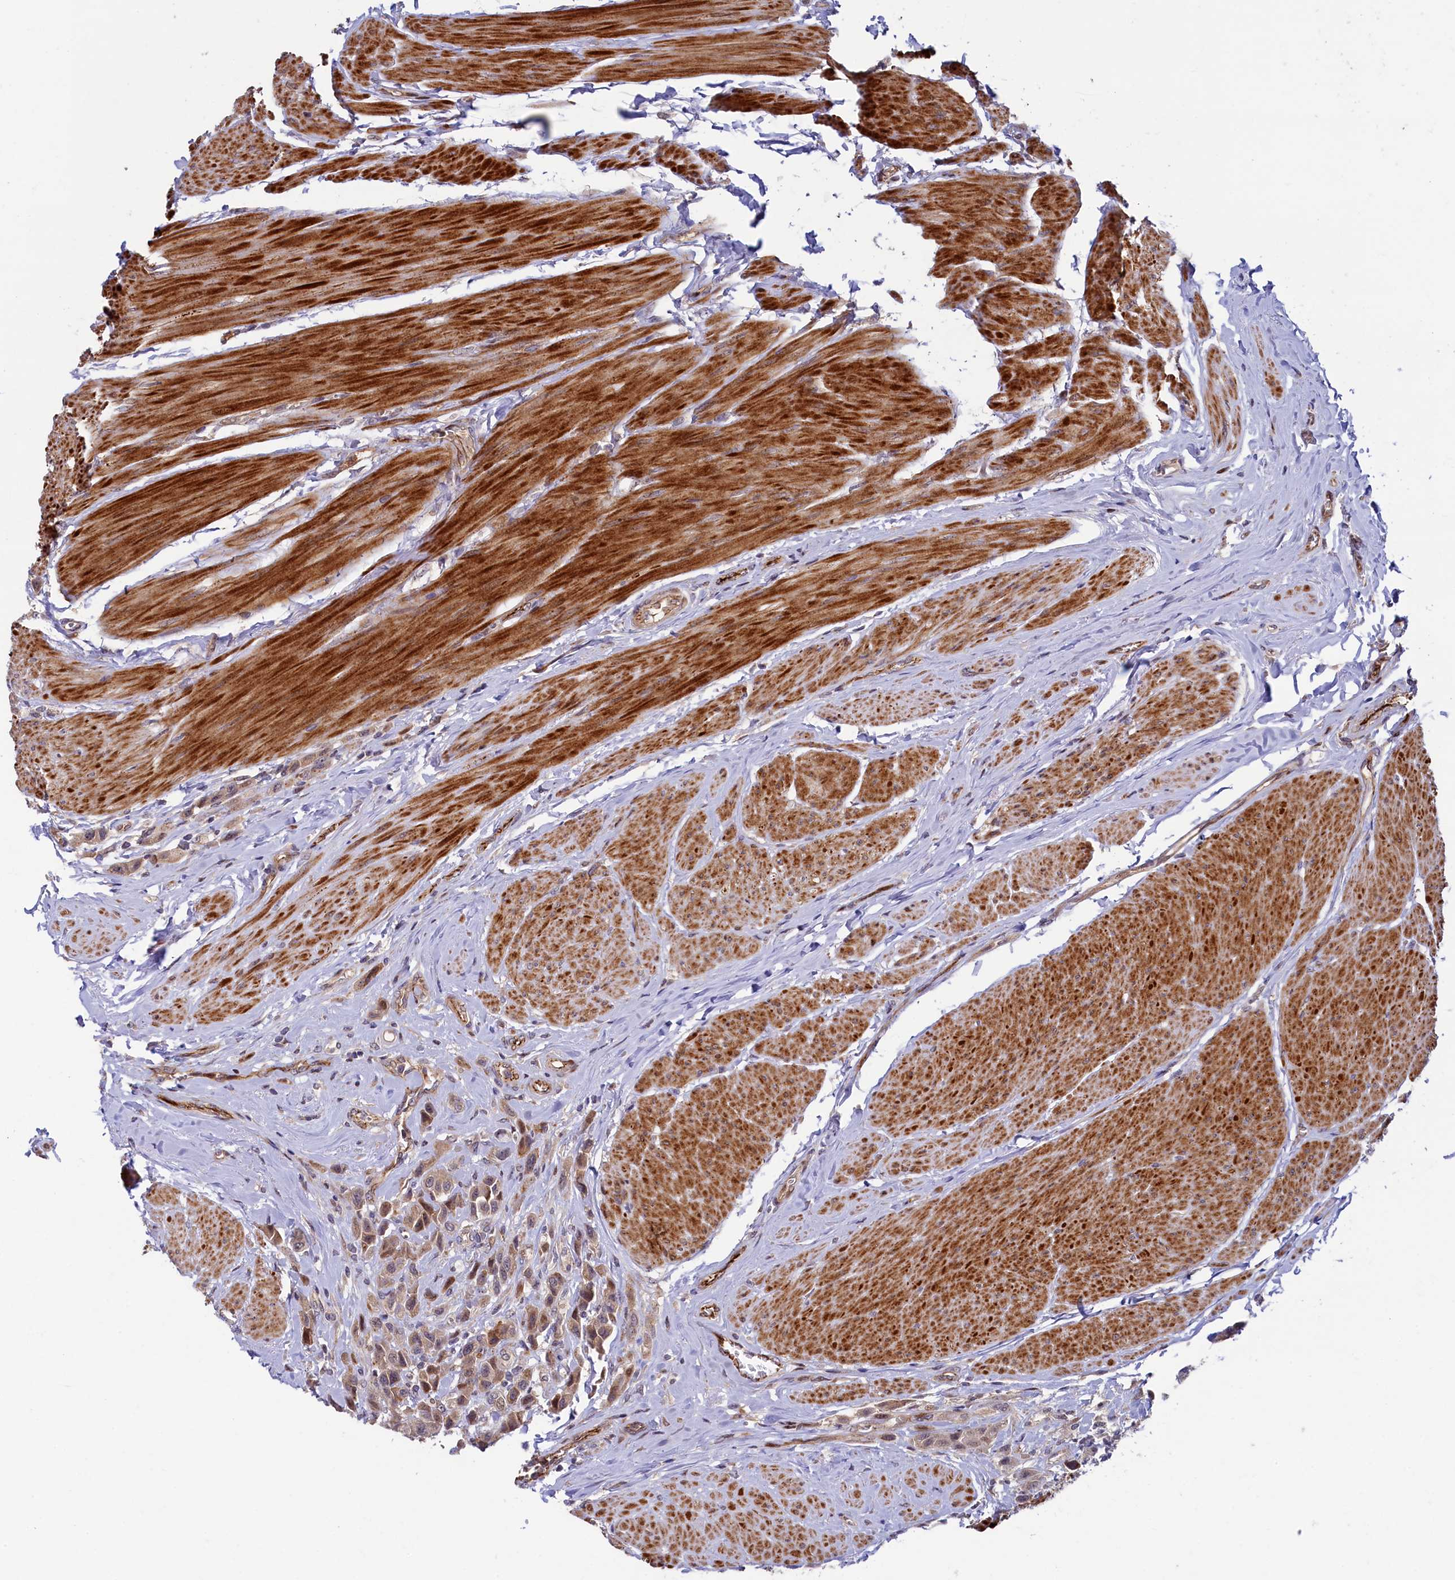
{"staining": {"intensity": "weak", "quantity": "25%-75%", "location": "cytoplasmic/membranous"}, "tissue": "urothelial cancer", "cell_type": "Tumor cells", "image_type": "cancer", "snomed": [{"axis": "morphology", "description": "Urothelial carcinoma, High grade"}, {"axis": "topography", "description": "Urinary bladder"}], "caption": "High-grade urothelial carcinoma was stained to show a protein in brown. There is low levels of weak cytoplasmic/membranous expression in approximately 25%-75% of tumor cells.", "gene": "PIK3C3", "patient": {"sex": "male", "age": 50}}